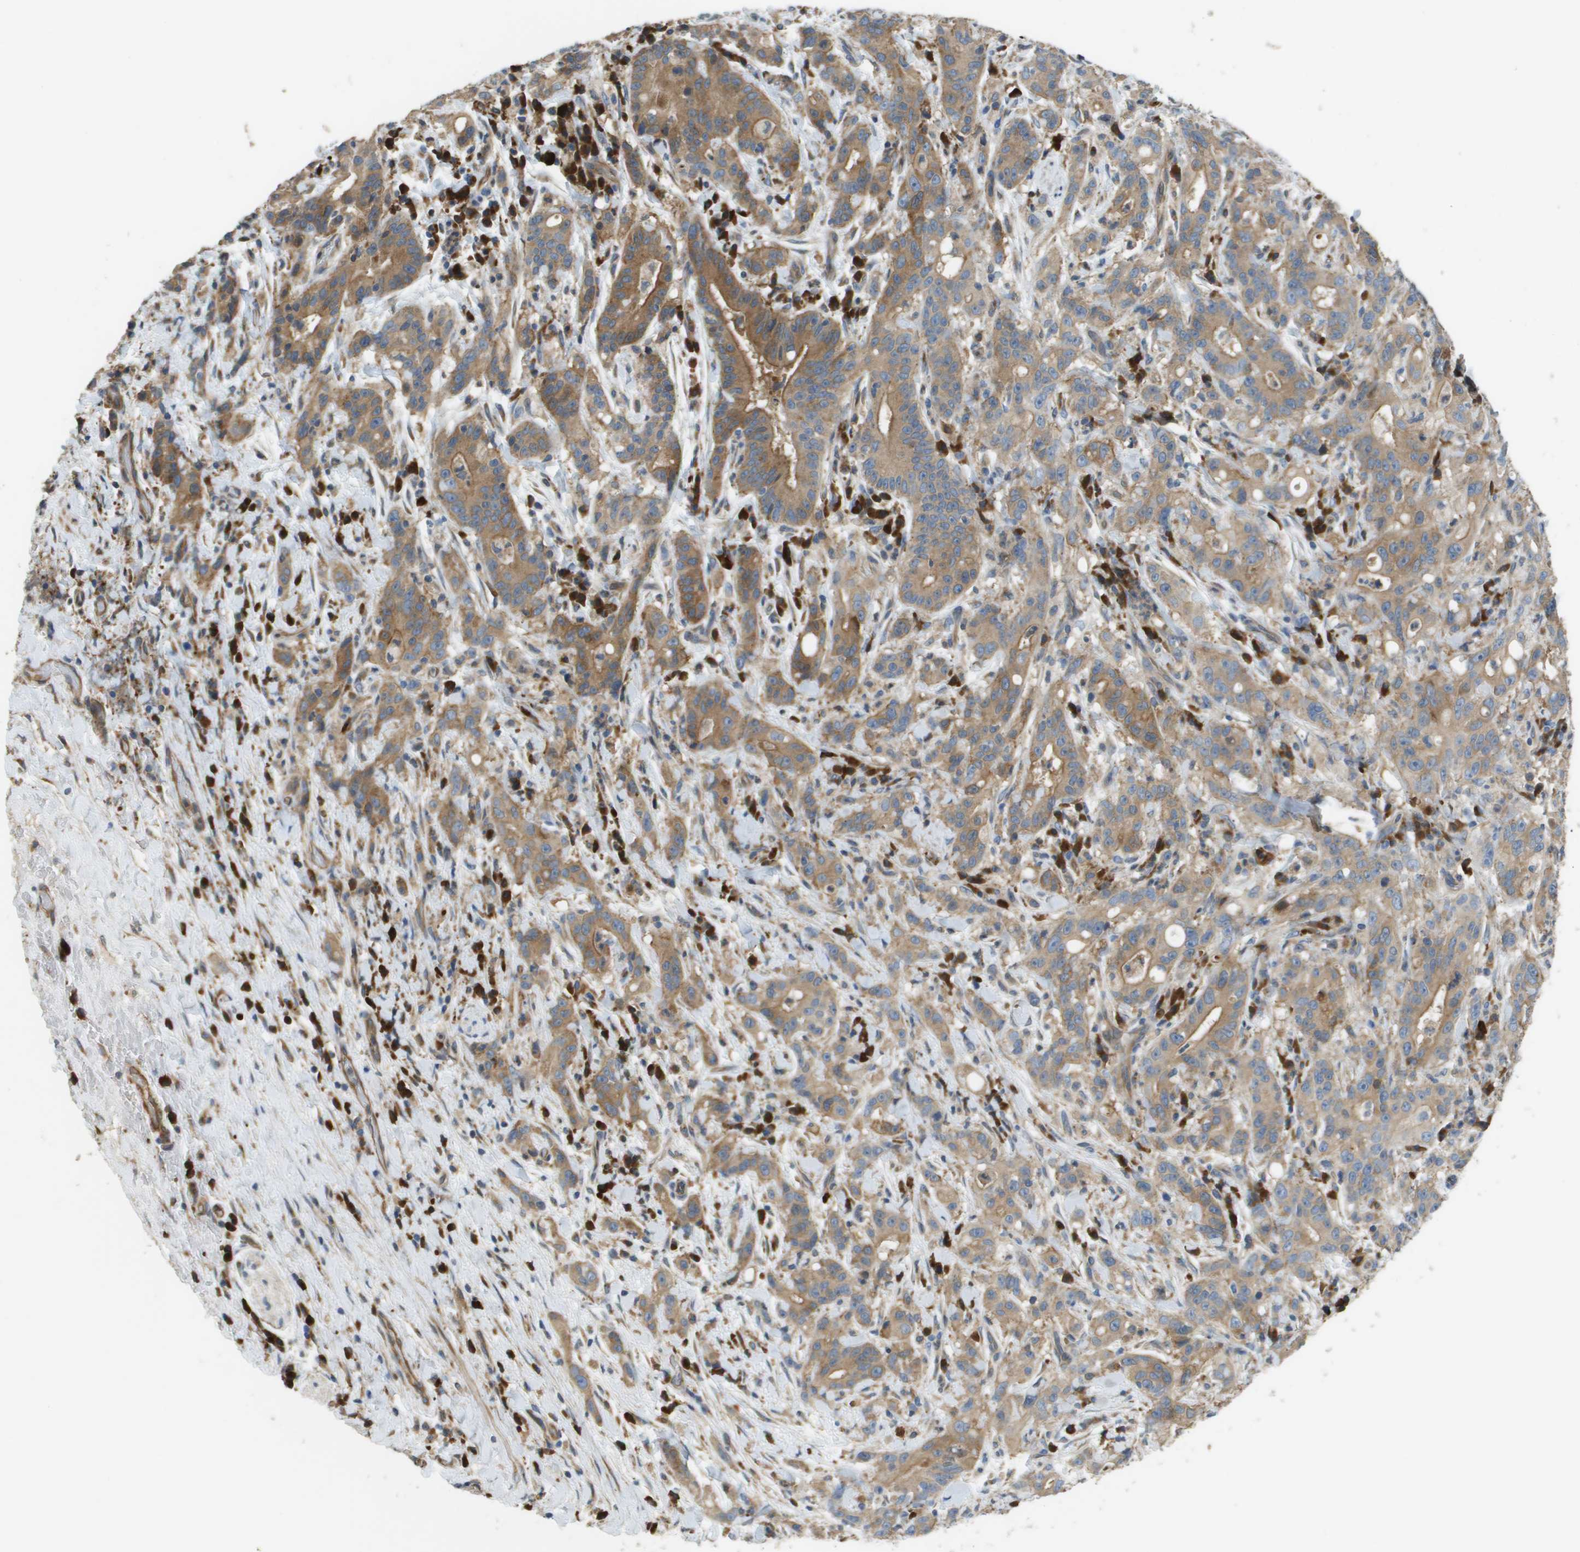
{"staining": {"intensity": "moderate", "quantity": ">75%", "location": "cytoplasmic/membranous"}, "tissue": "liver cancer", "cell_type": "Tumor cells", "image_type": "cancer", "snomed": [{"axis": "morphology", "description": "Cholangiocarcinoma"}, {"axis": "topography", "description": "Liver"}], "caption": "A brown stain labels moderate cytoplasmic/membranous positivity of a protein in liver cholangiocarcinoma tumor cells.", "gene": "CASP10", "patient": {"sex": "female", "age": 38}}